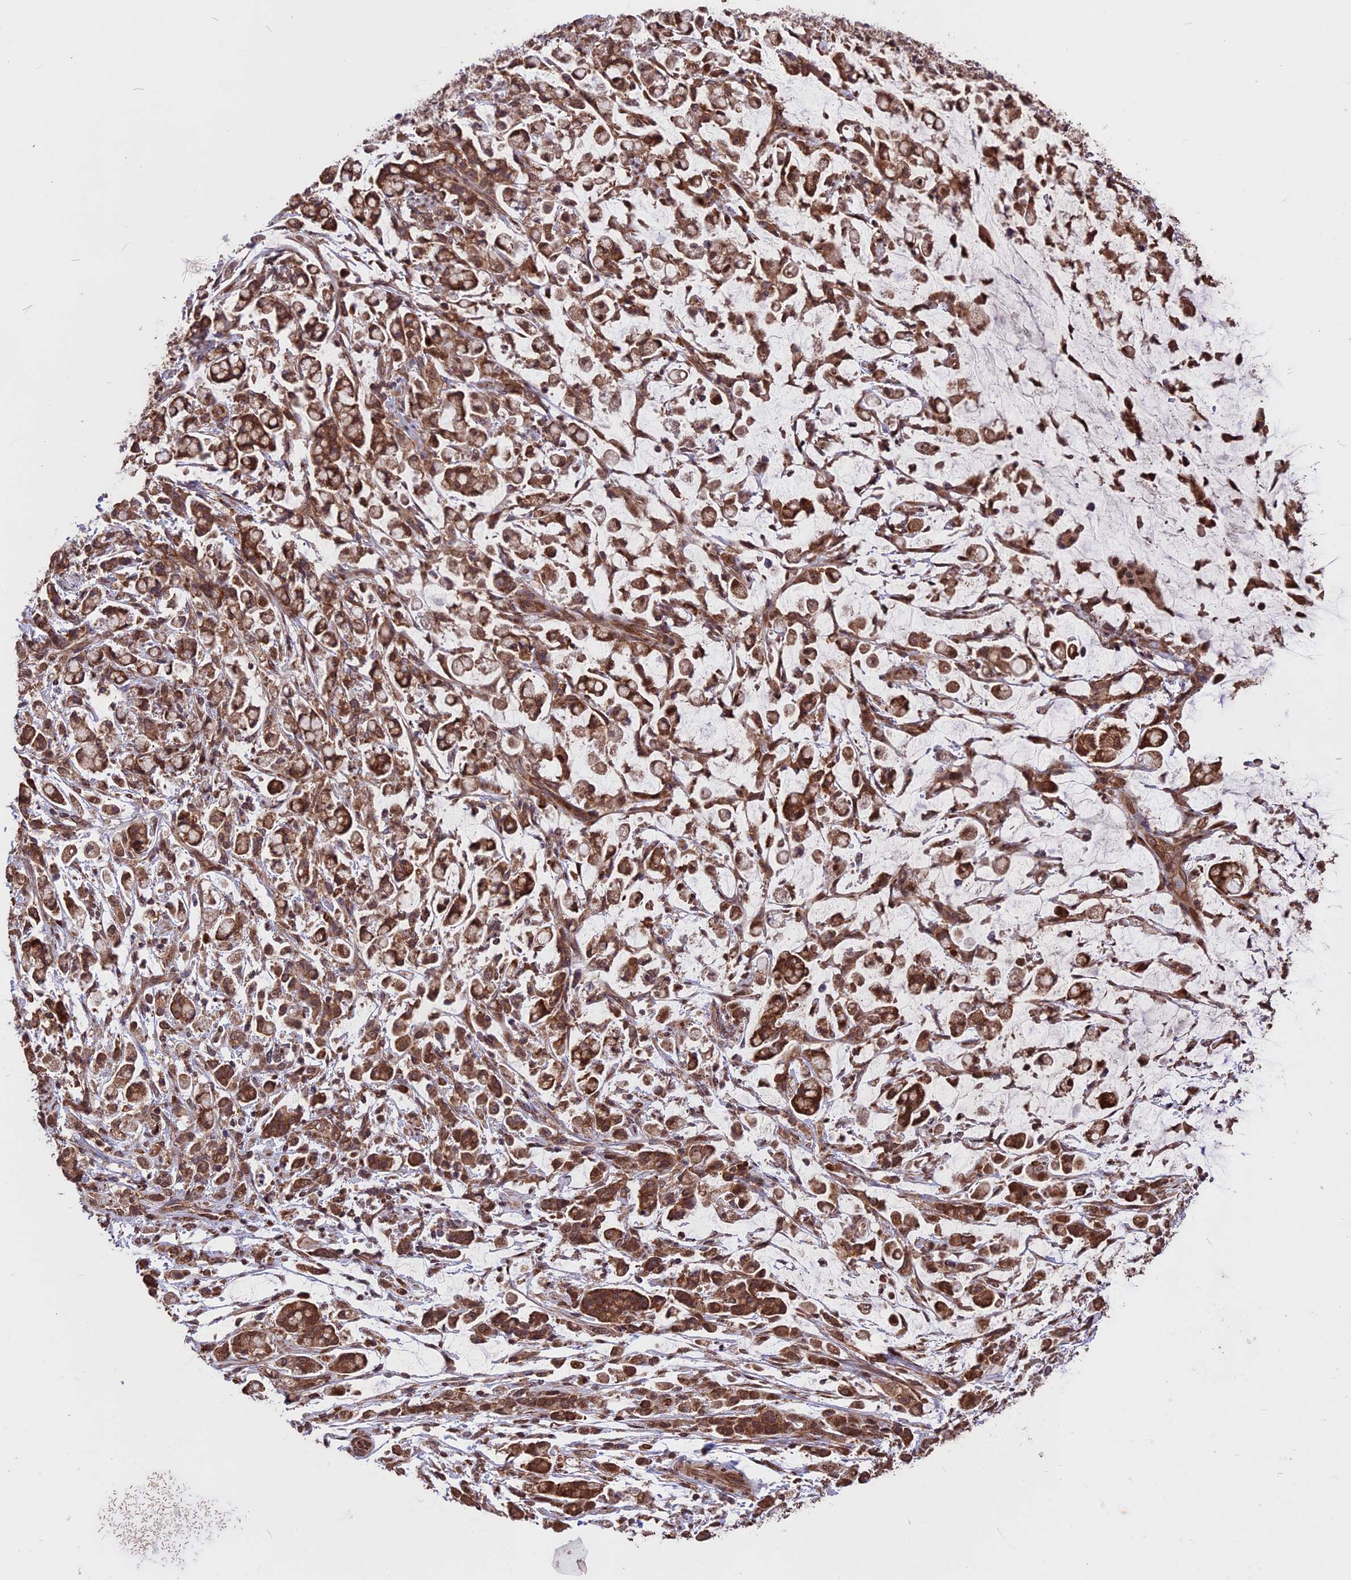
{"staining": {"intensity": "moderate", "quantity": ">75%", "location": "cytoplasmic/membranous,nuclear"}, "tissue": "stomach cancer", "cell_type": "Tumor cells", "image_type": "cancer", "snomed": [{"axis": "morphology", "description": "Adenocarcinoma, NOS"}, {"axis": "topography", "description": "Stomach"}], "caption": "The immunohistochemical stain highlights moderate cytoplasmic/membranous and nuclear staining in tumor cells of adenocarcinoma (stomach) tissue. The protein of interest is shown in brown color, while the nuclei are stained blue.", "gene": "ZNF598", "patient": {"sex": "female", "age": 60}}